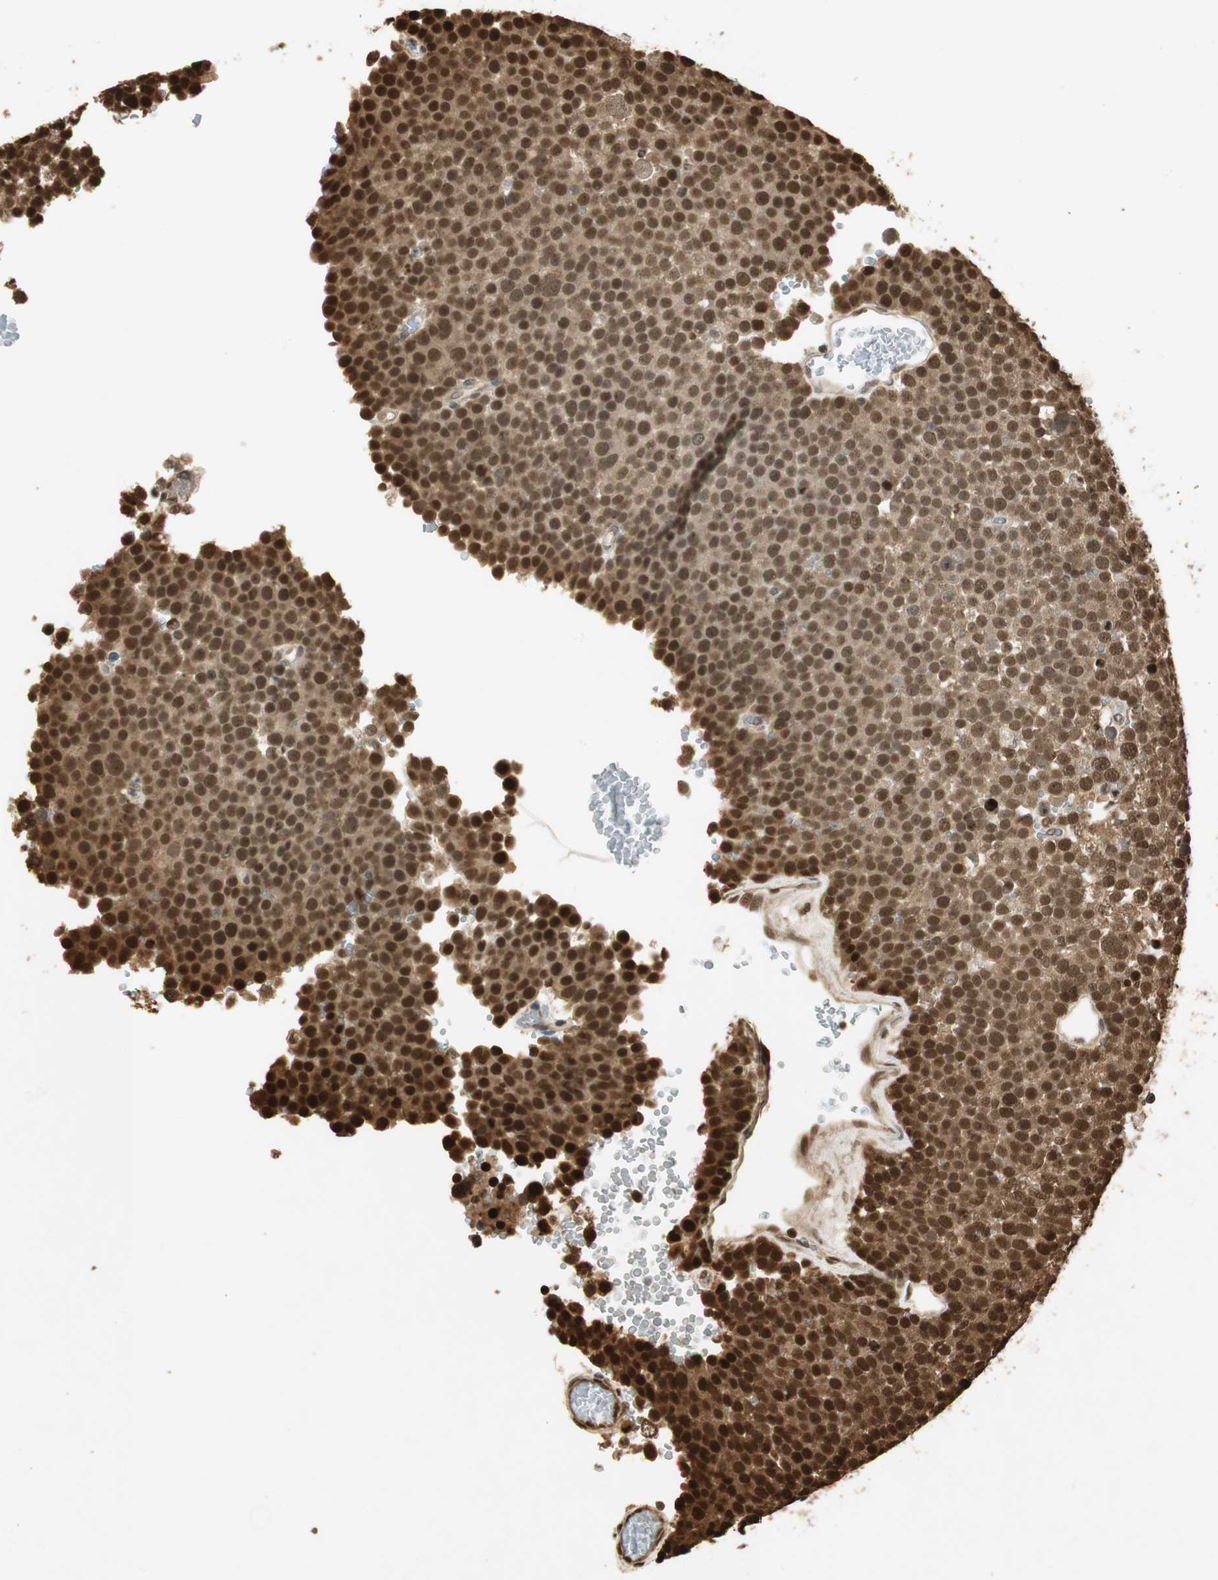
{"staining": {"intensity": "strong", "quantity": ">75%", "location": "cytoplasmic/membranous,nuclear"}, "tissue": "testis cancer", "cell_type": "Tumor cells", "image_type": "cancer", "snomed": [{"axis": "morphology", "description": "Seminoma, NOS"}, {"axis": "topography", "description": "Testis"}], "caption": "Protein staining of seminoma (testis) tissue exhibits strong cytoplasmic/membranous and nuclear positivity in approximately >75% of tumor cells.", "gene": "RPA3", "patient": {"sex": "male", "age": 71}}